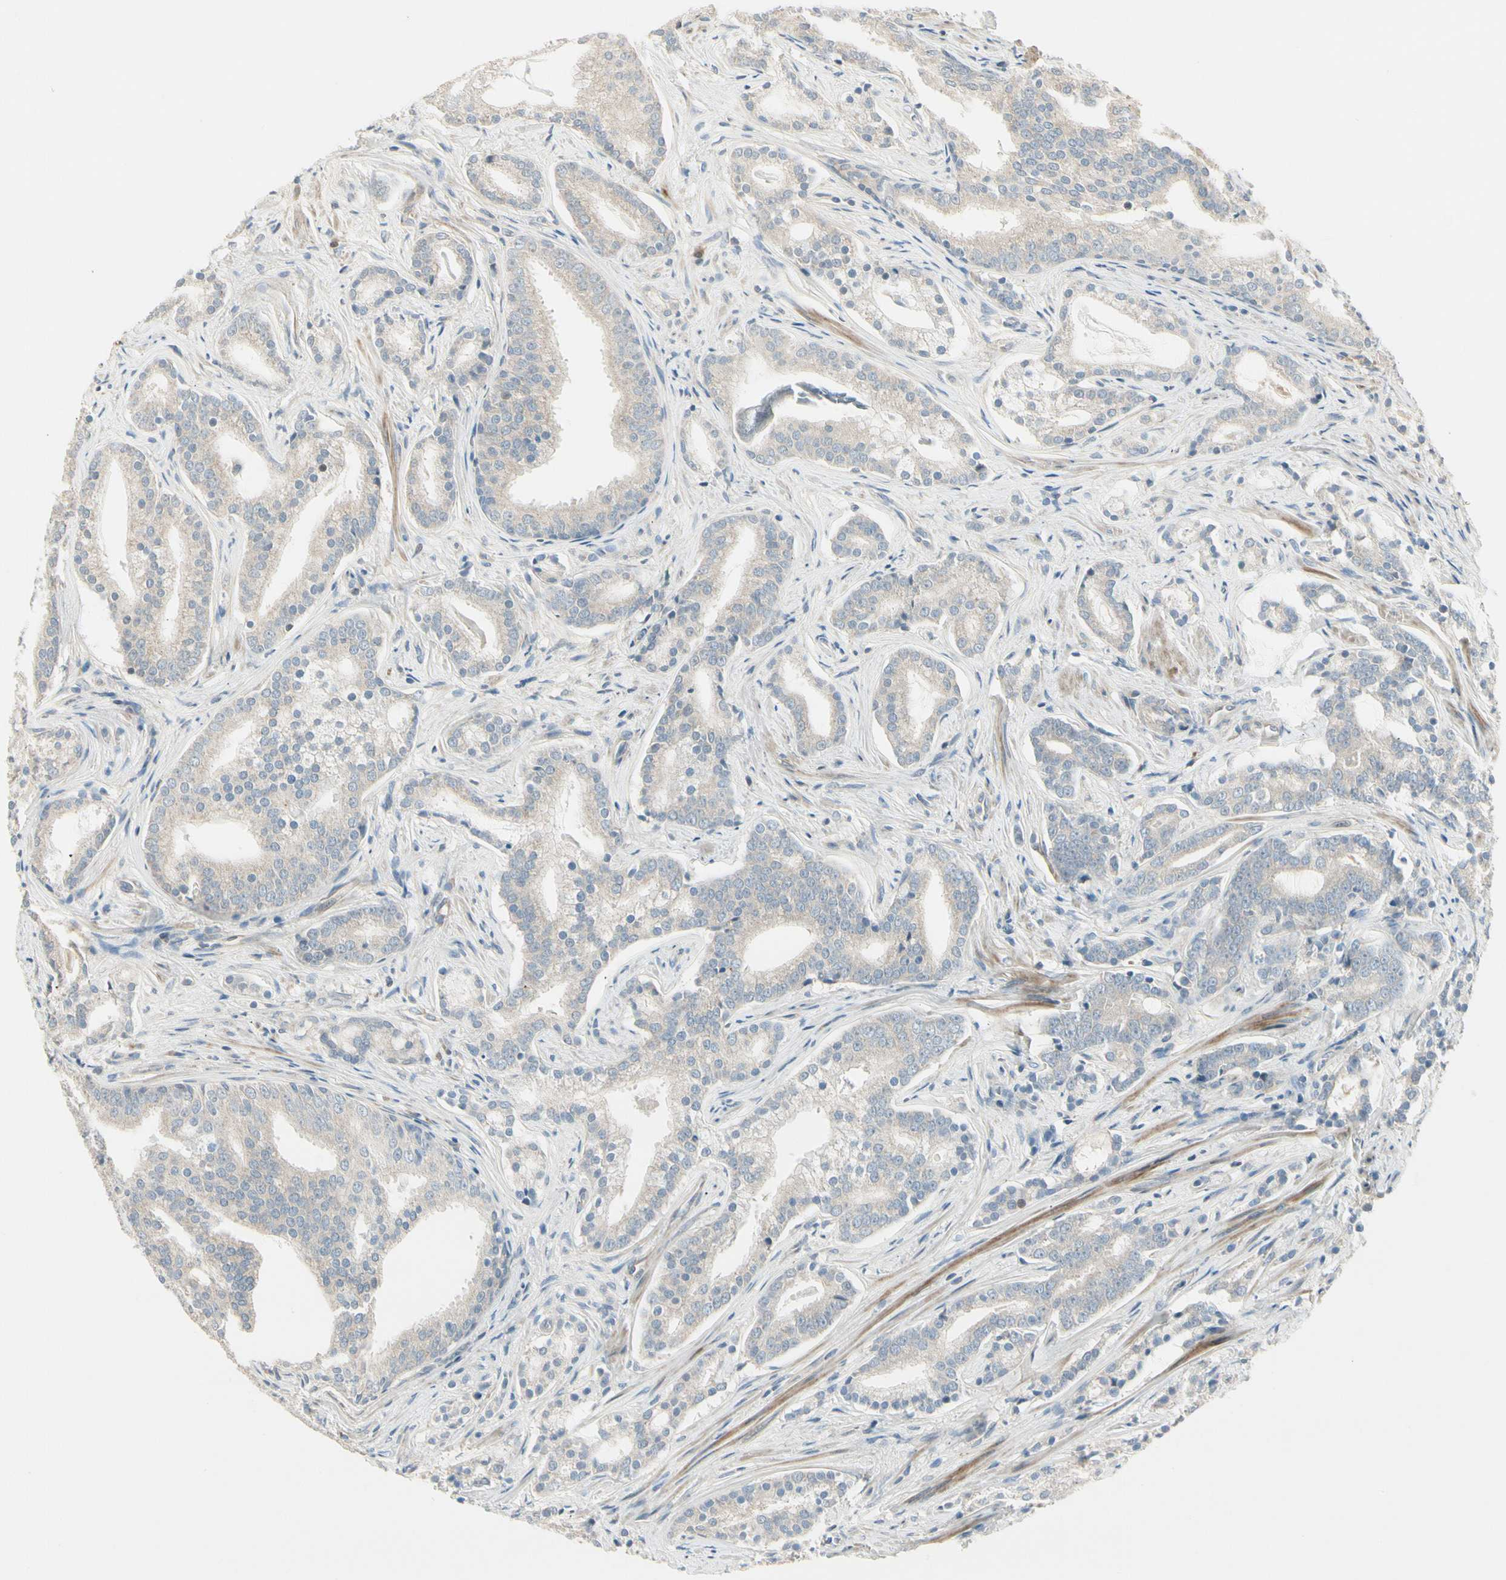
{"staining": {"intensity": "weak", "quantity": "25%-75%", "location": "cytoplasmic/membranous"}, "tissue": "prostate cancer", "cell_type": "Tumor cells", "image_type": "cancer", "snomed": [{"axis": "morphology", "description": "Adenocarcinoma, Low grade"}, {"axis": "topography", "description": "Prostate"}], "caption": "This is a histology image of immunohistochemistry (IHC) staining of prostate cancer (adenocarcinoma (low-grade)), which shows weak staining in the cytoplasmic/membranous of tumor cells.", "gene": "ADGRA3", "patient": {"sex": "male", "age": 58}}